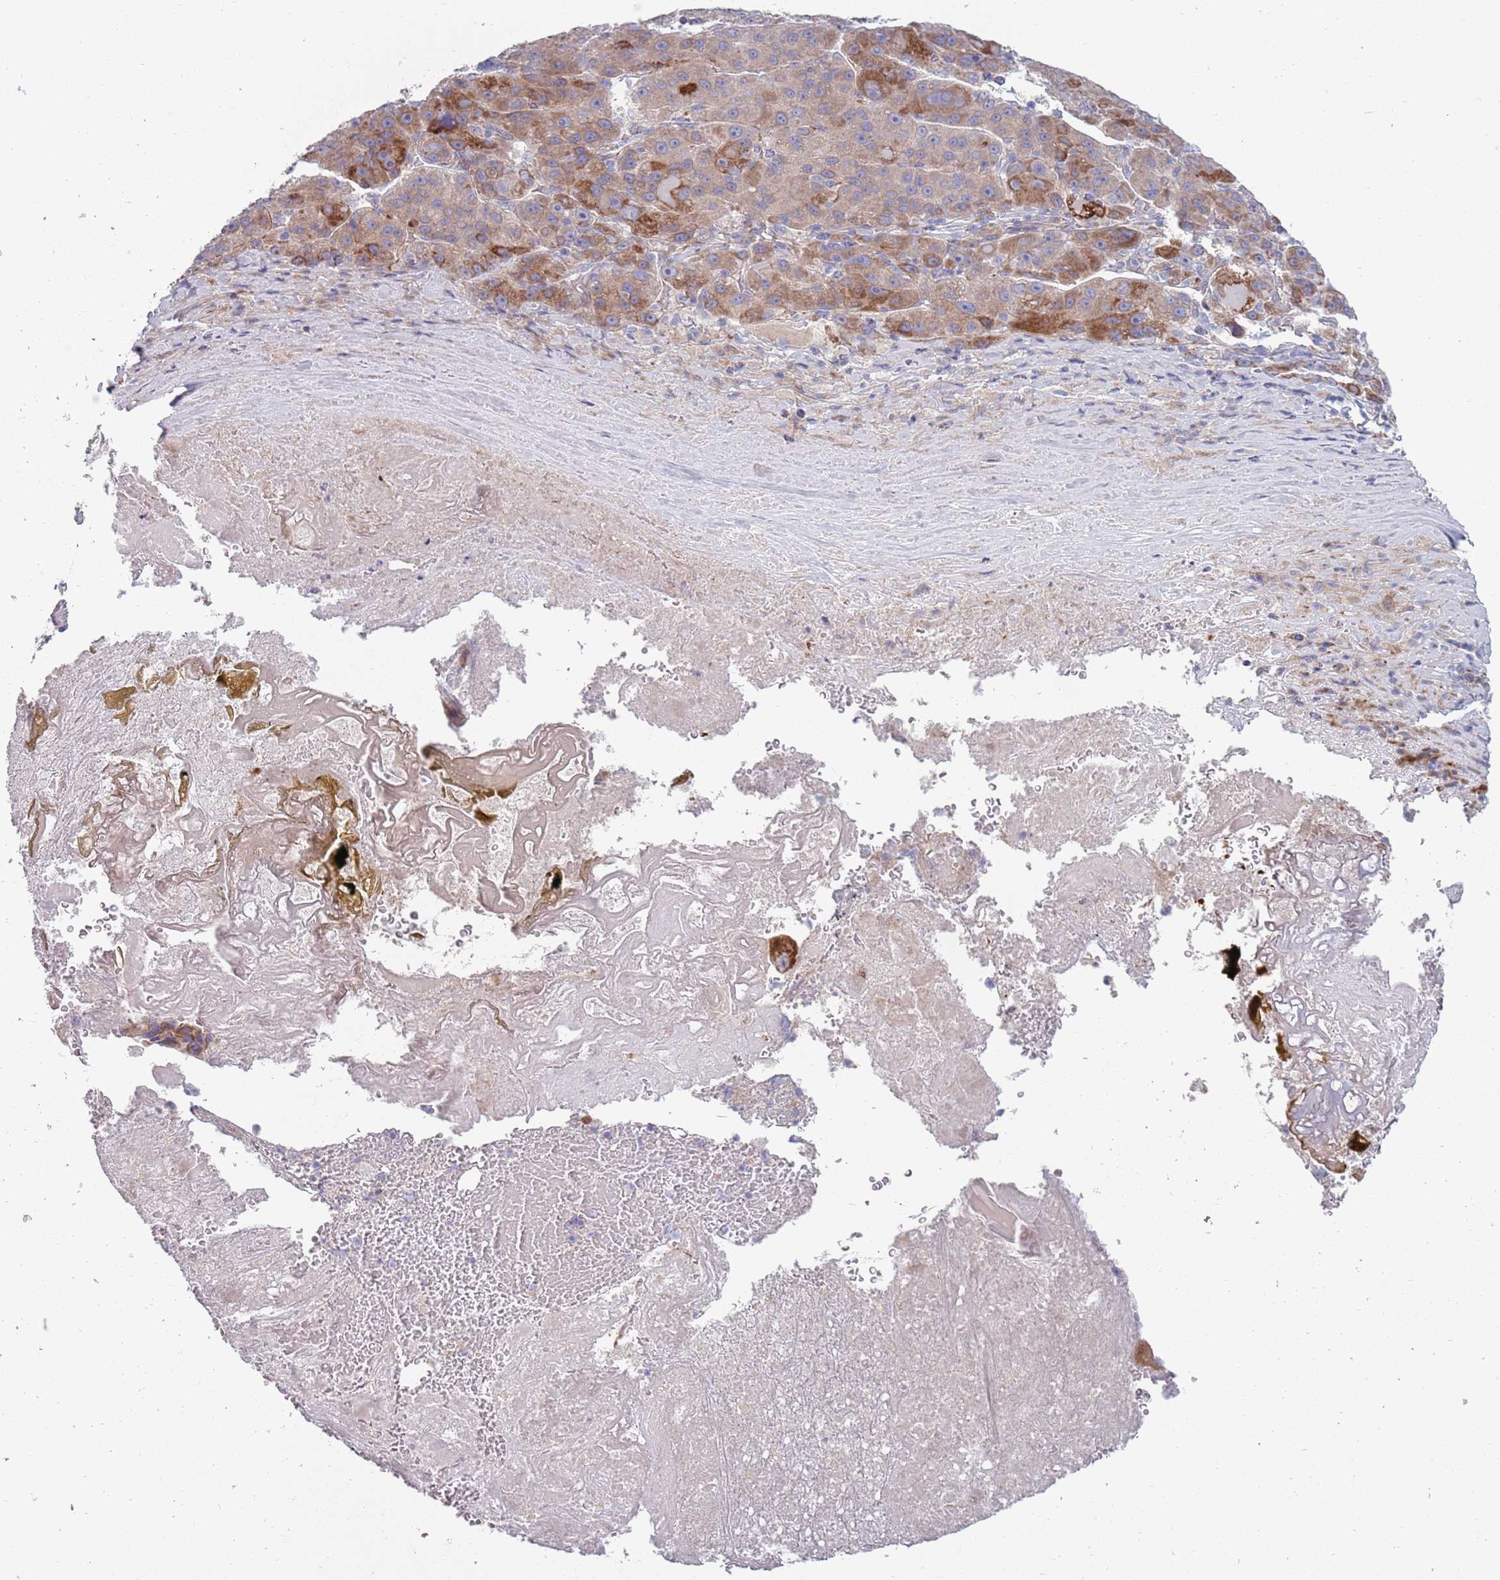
{"staining": {"intensity": "strong", "quantity": "<25%", "location": "cytoplasmic/membranous"}, "tissue": "liver cancer", "cell_type": "Tumor cells", "image_type": "cancer", "snomed": [{"axis": "morphology", "description": "Carcinoma, Hepatocellular, NOS"}, {"axis": "topography", "description": "Liver"}], "caption": "Immunohistochemistry staining of hepatocellular carcinoma (liver), which exhibits medium levels of strong cytoplasmic/membranous expression in about <25% of tumor cells indicating strong cytoplasmic/membranous protein expression. The staining was performed using DAB (brown) for protein detection and nuclei were counterstained in hematoxylin (blue).", "gene": "TYW1", "patient": {"sex": "male", "age": 76}}